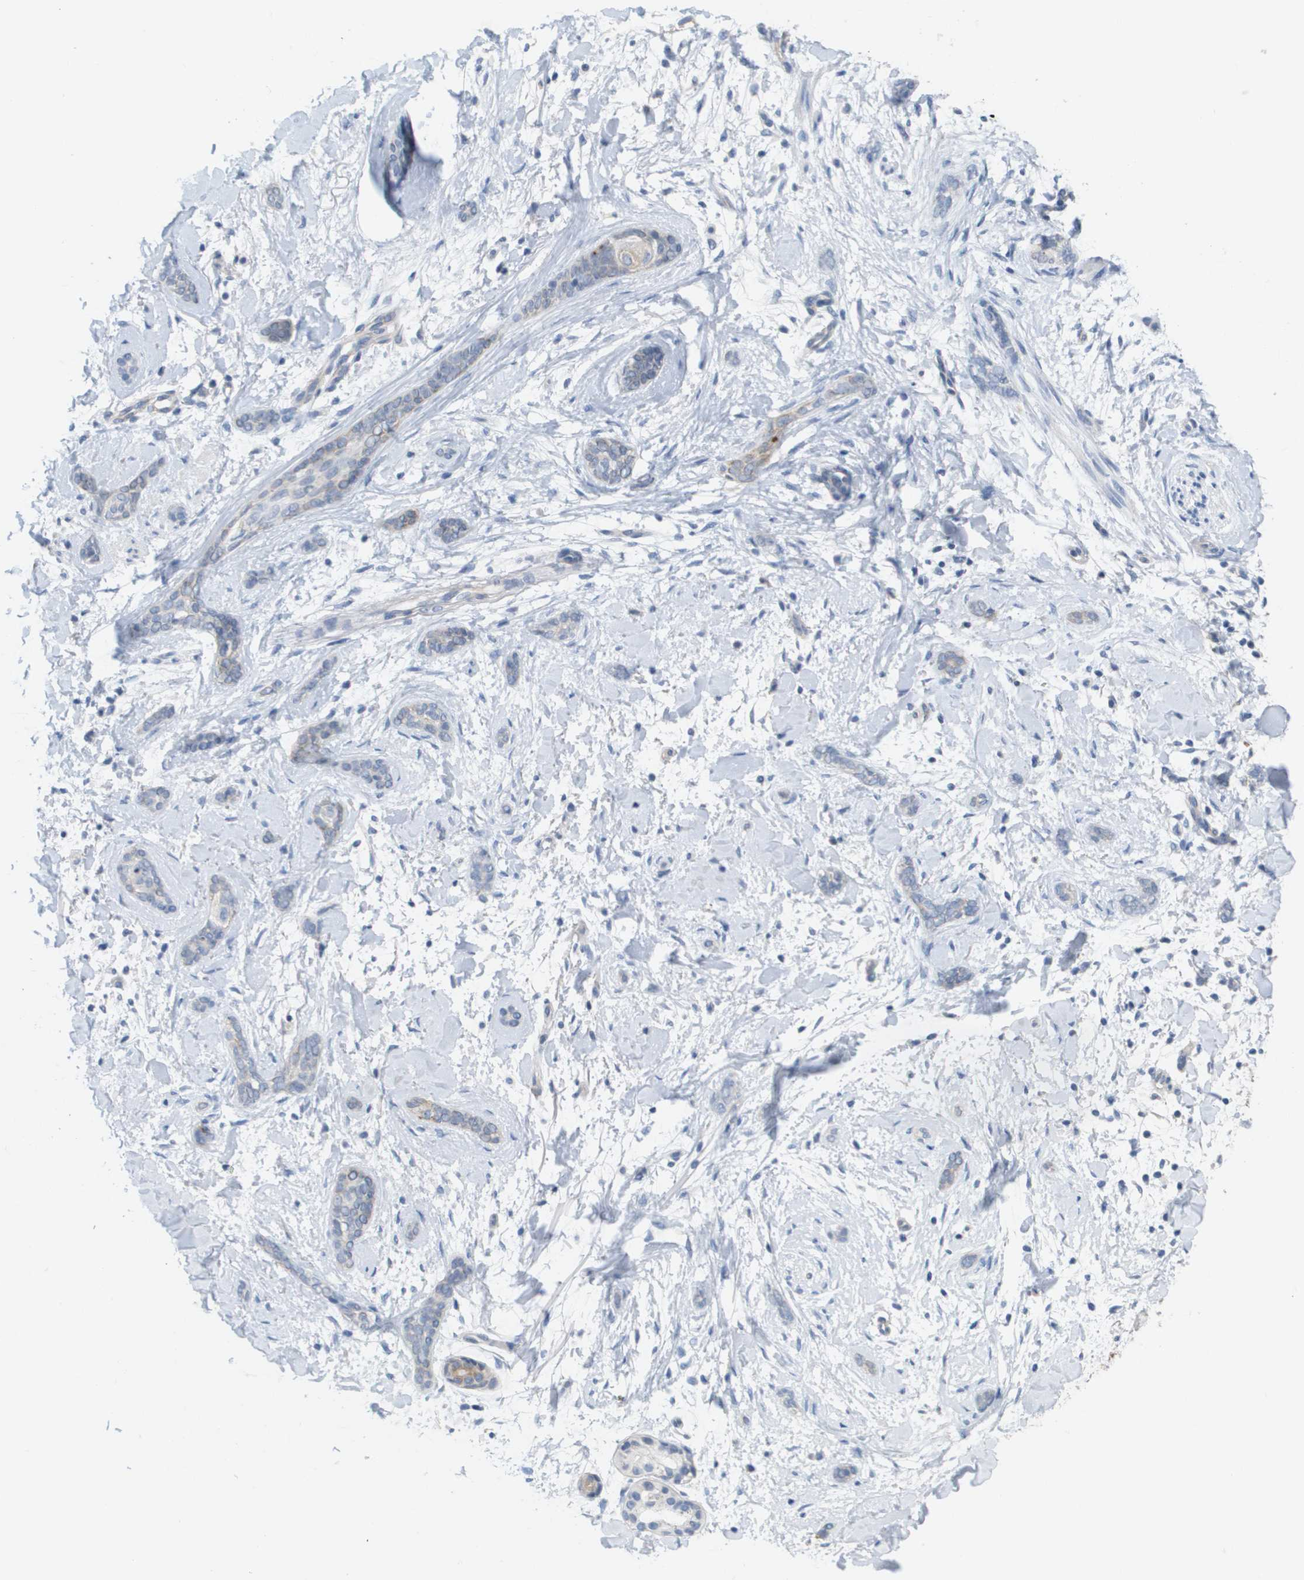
{"staining": {"intensity": "negative", "quantity": "none", "location": "none"}, "tissue": "skin cancer", "cell_type": "Tumor cells", "image_type": "cancer", "snomed": [{"axis": "morphology", "description": "Basal cell carcinoma"}, {"axis": "morphology", "description": "Adnexal tumor, benign"}, {"axis": "topography", "description": "Skin"}], "caption": "IHC image of neoplastic tissue: skin cancer (benign adnexal tumor) stained with DAB (3,3'-diaminobenzidine) shows no significant protein staining in tumor cells. Nuclei are stained in blue.", "gene": "ANGPT2", "patient": {"sex": "female", "age": 42}}